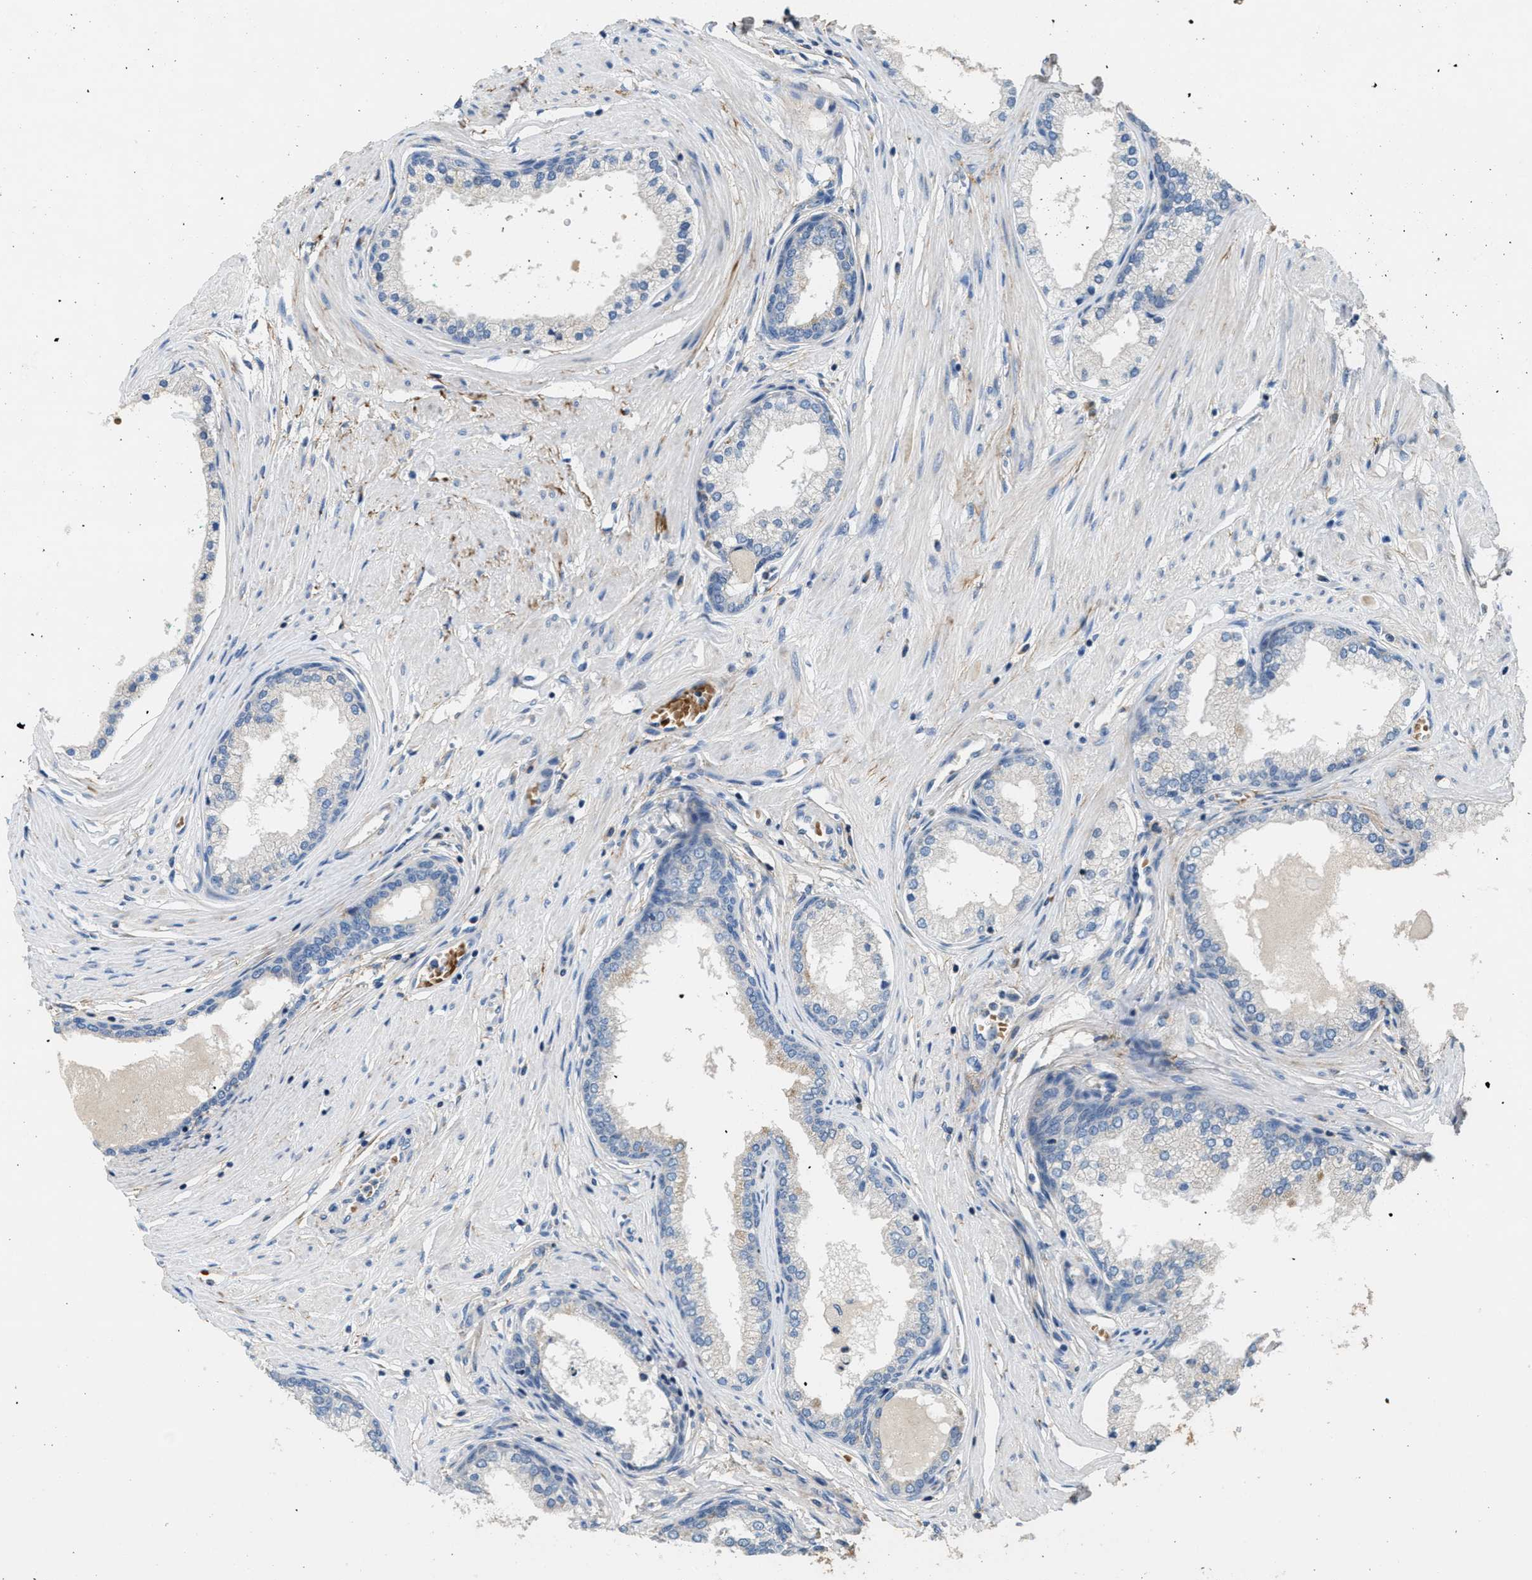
{"staining": {"intensity": "negative", "quantity": "none", "location": "none"}, "tissue": "prostate cancer", "cell_type": "Tumor cells", "image_type": "cancer", "snomed": [{"axis": "morphology", "description": "Adenocarcinoma, Low grade"}, {"axis": "topography", "description": "Prostate"}], "caption": "Tumor cells are negative for protein expression in human prostate cancer (low-grade adenocarcinoma). The staining was performed using DAB (3,3'-diaminobenzidine) to visualize the protein expression in brown, while the nuclei were stained in blue with hematoxylin (Magnification: 20x).", "gene": "DGKE", "patient": {"sex": "male", "age": 63}}